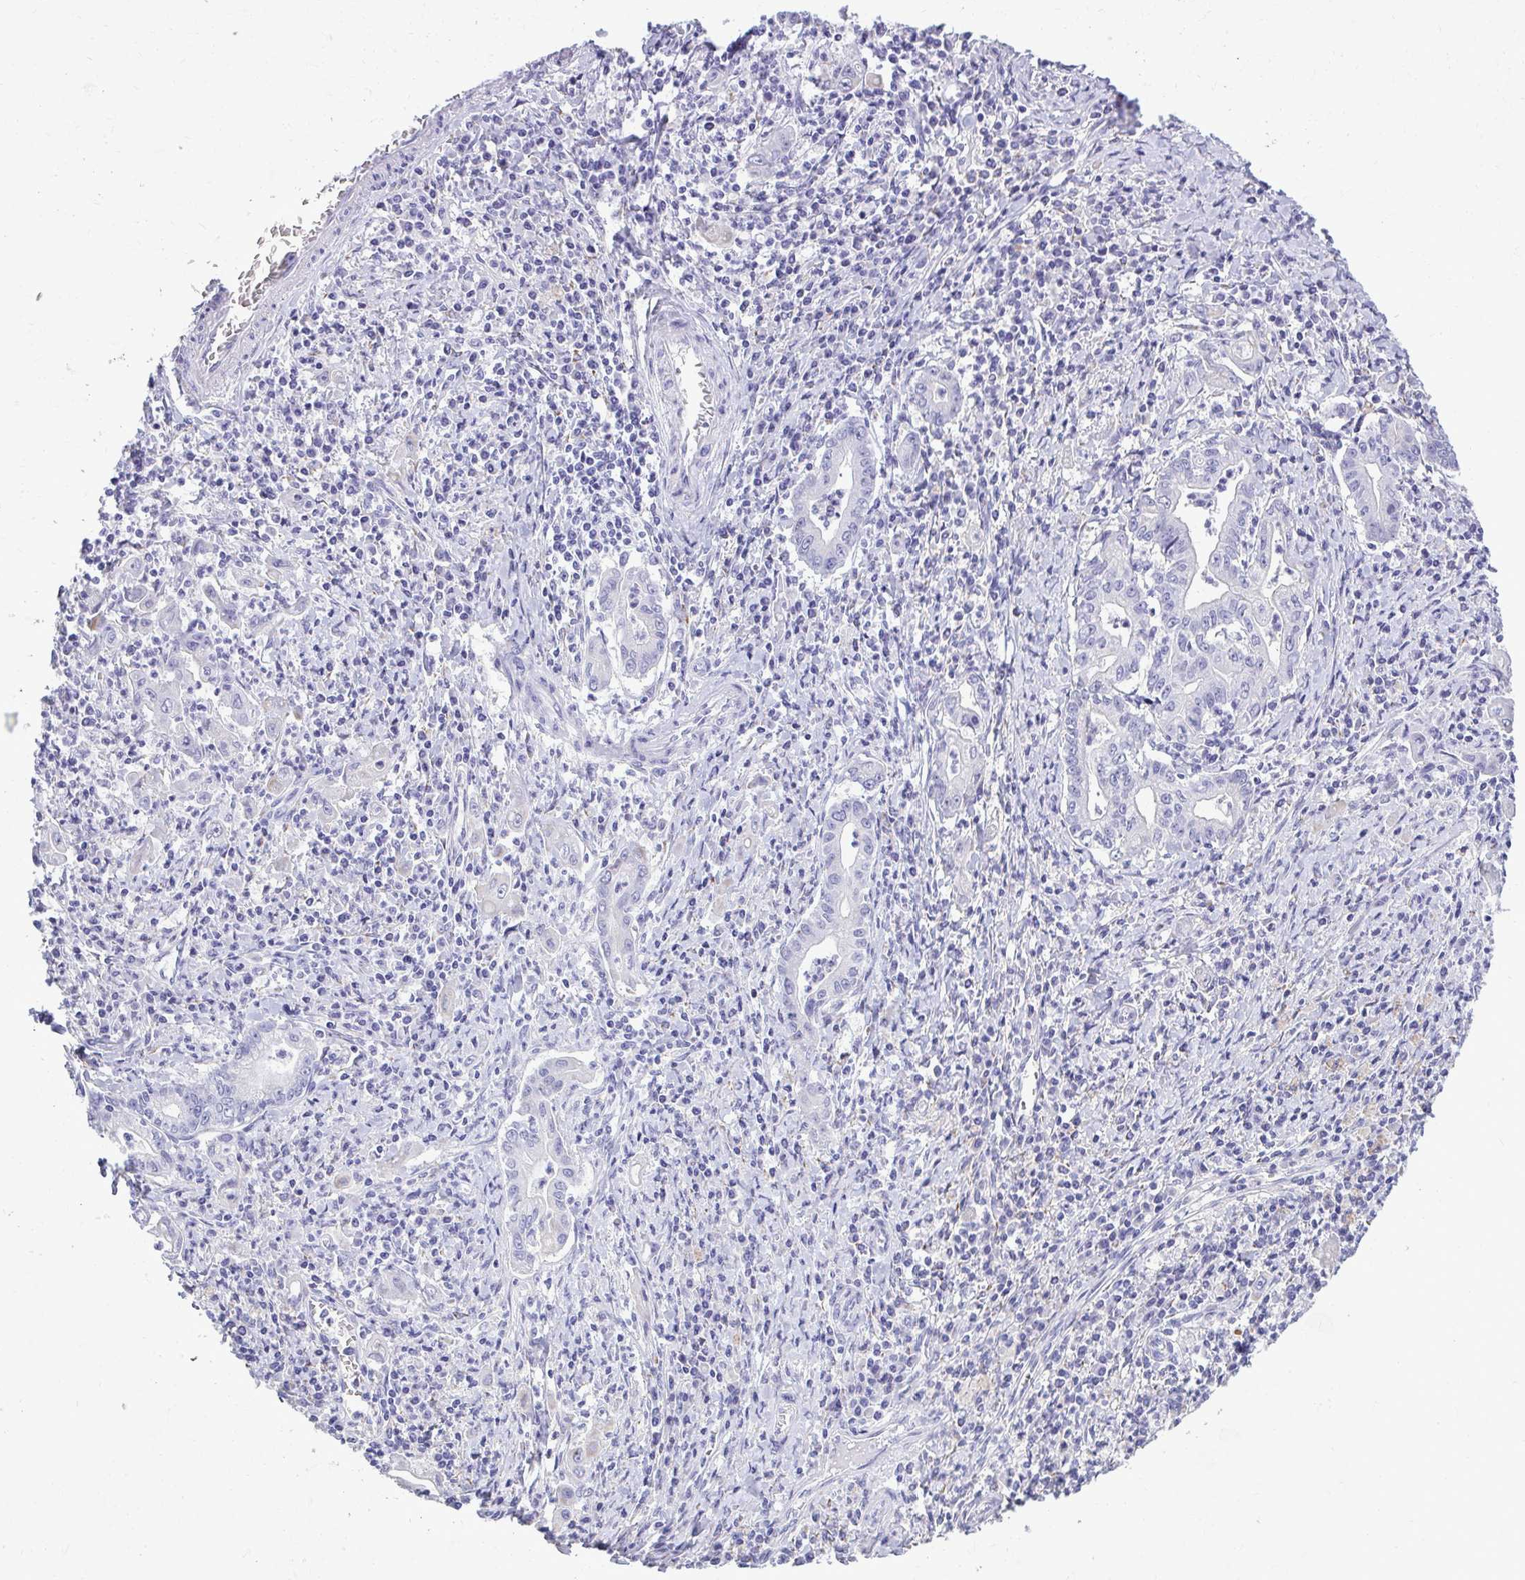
{"staining": {"intensity": "negative", "quantity": "none", "location": "none"}, "tissue": "stomach cancer", "cell_type": "Tumor cells", "image_type": "cancer", "snomed": [{"axis": "morphology", "description": "Adenocarcinoma, NOS"}, {"axis": "topography", "description": "Stomach, upper"}], "caption": "IHC micrograph of neoplastic tissue: adenocarcinoma (stomach) stained with DAB displays no significant protein staining in tumor cells. (DAB IHC visualized using brightfield microscopy, high magnification).", "gene": "AIG1", "patient": {"sex": "female", "age": 79}}